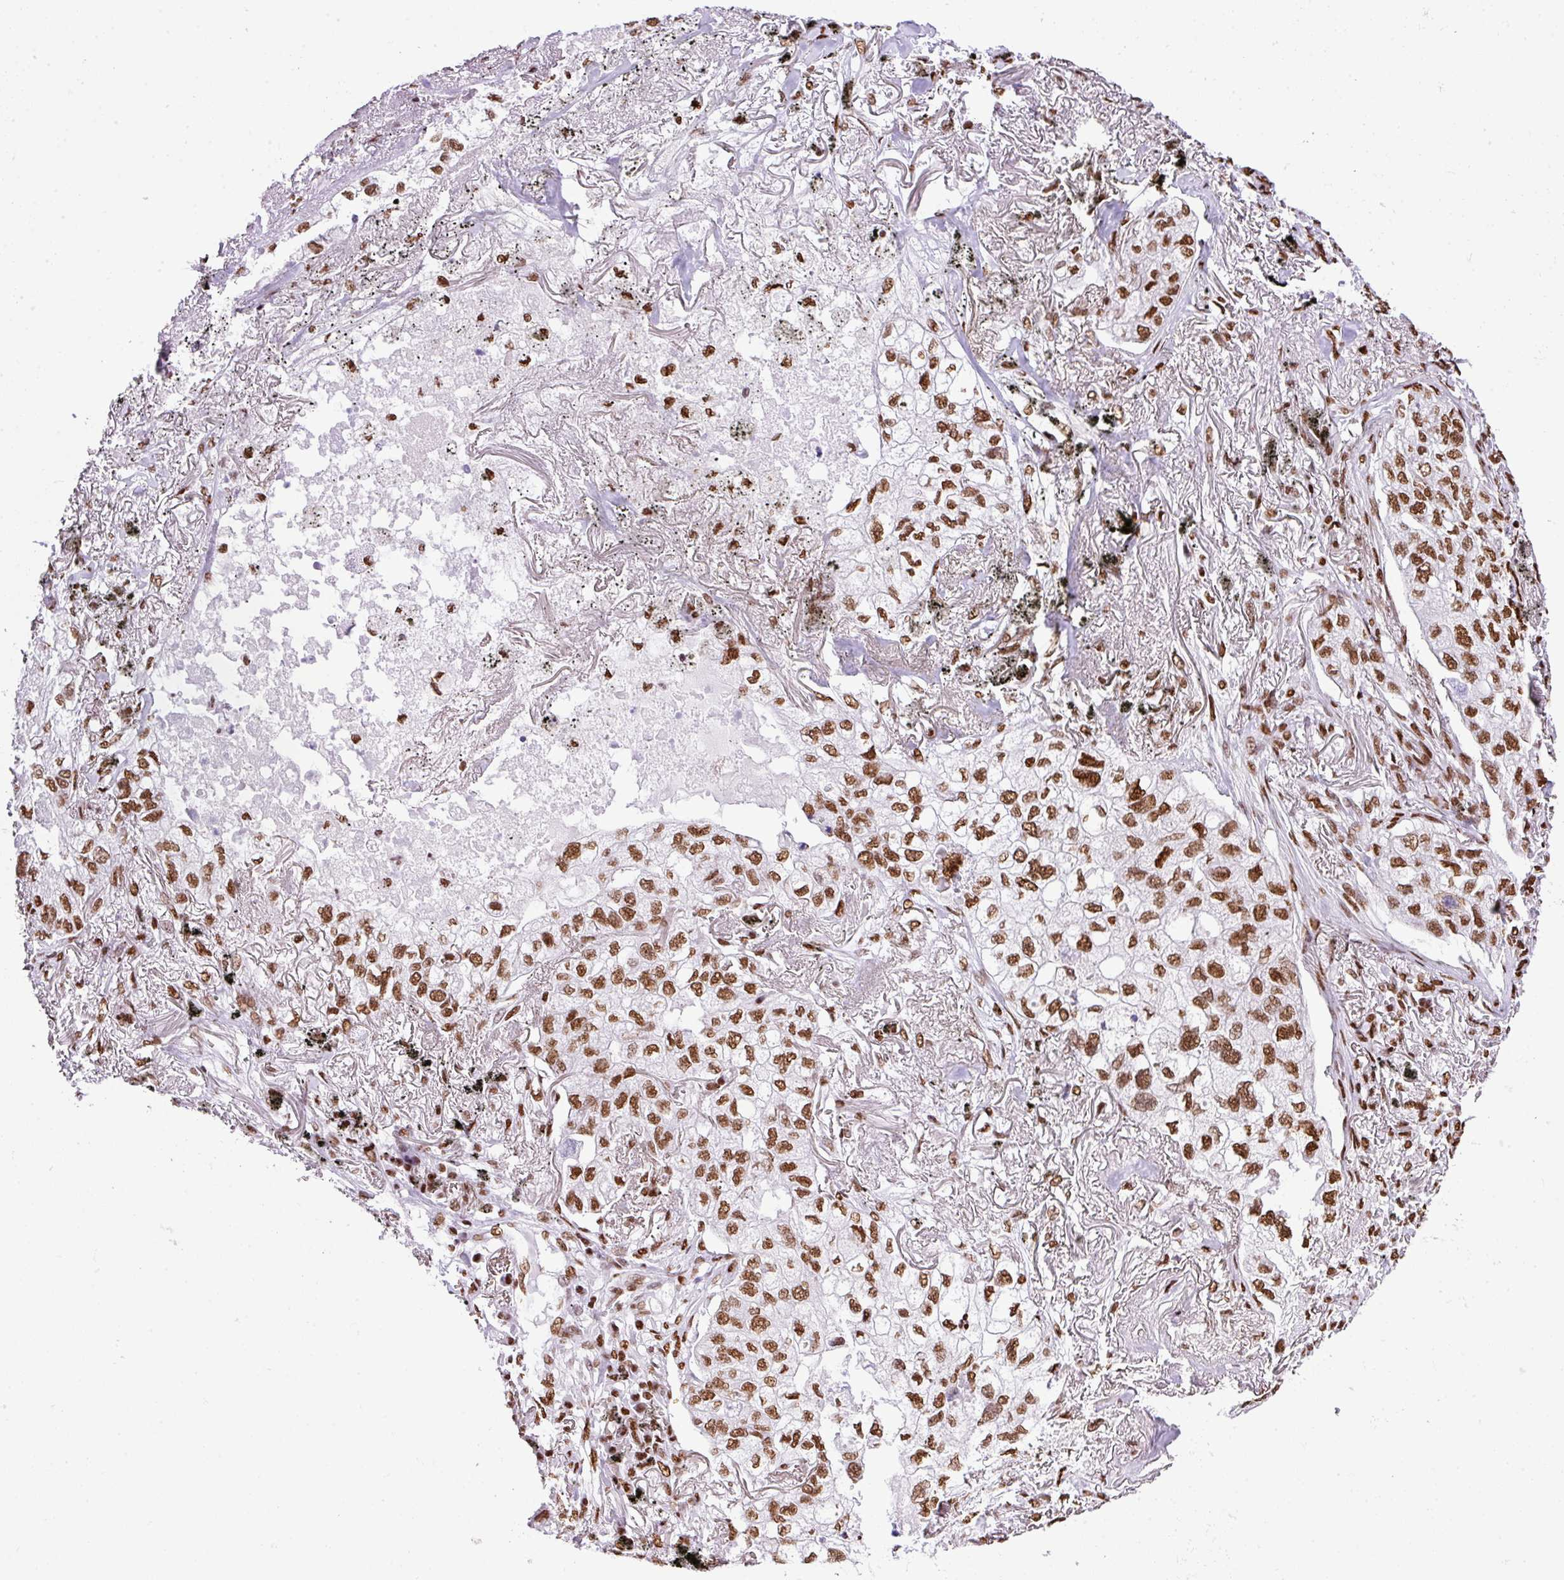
{"staining": {"intensity": "strong", "quantity": ">75%", "location": "nuclear"}, "tissue": "lung cancer", "cell_type": "Tumor cells", "image_type": "cancer", "snomed": [{"axis": "morphology", "description": "Adenocarcinoma, NOS"}, {"axis": "topography", "description": "Lung"}], "caption": "High-magnification brightfield microscopy of lung cancer stained with DAB (3,3'-diaminobenzidine) (brown) and counterstained with hematoxylin (blue). tumor cells exhibit strong nuclear staining is appreciated in about>75% of cells.", "gene": "RARG", "patient": {"sex": "male", "age": 65}}